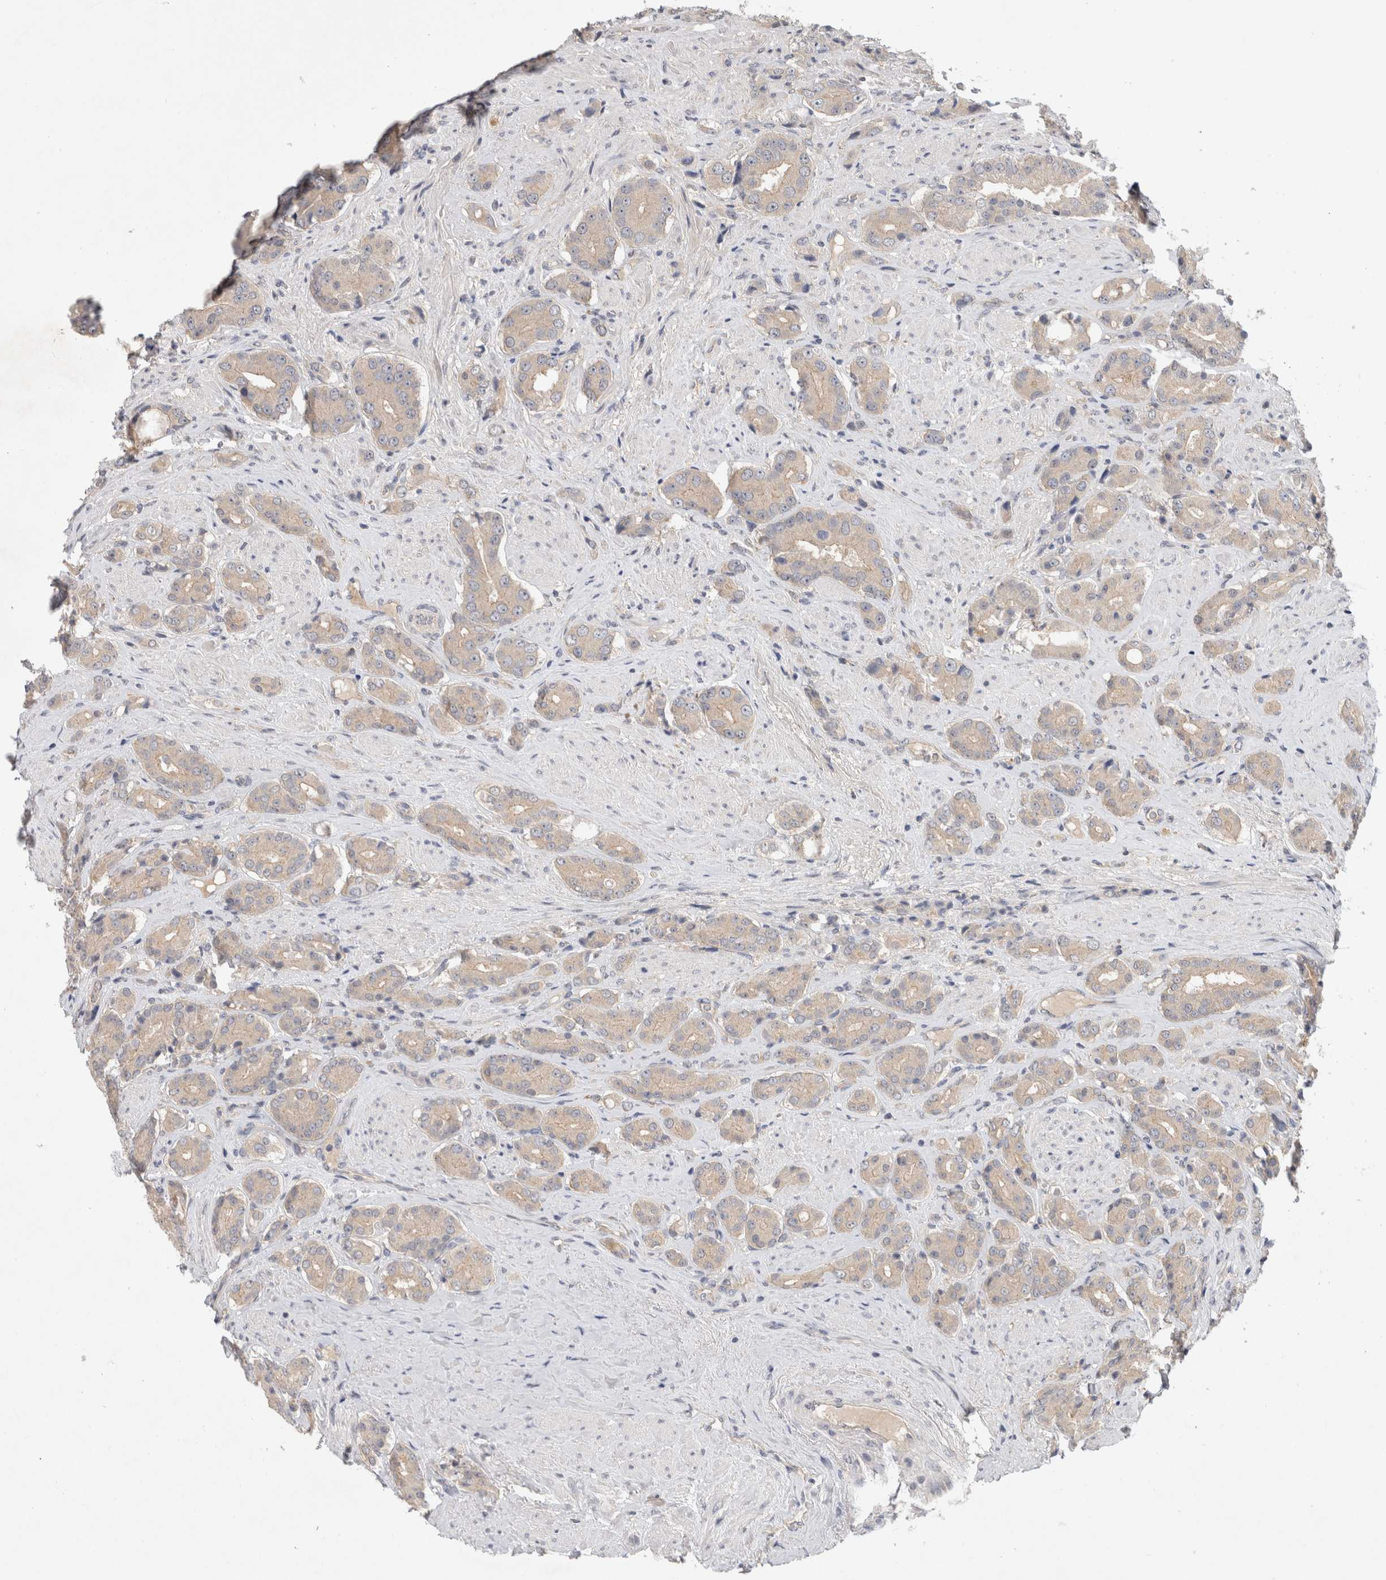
{"staining": {"intensity": "weak", "quantity": ">75%", "location": "cytoplasmic/membranous"}, "tissue": "prostate cancer", "cell_type": "Tumor cells", "image_type": "cancer", "snomed": [{"axis": "morphology", "description": "Adenocarcinoma, High grade"}, {"axis": "topography", "description": "Prostate"}], "caption": "Immunohistochemical staining of prostate cancer (high-grade adenocarcinoma) shows low levels of weak cytoplasmic/membranous protein staining in about >75% of tumor cells. (Brightfield microscopy of DAB IHC at high magnification).", "gene": "CERS3", "patient": {"sex": "male", "age": 71}}